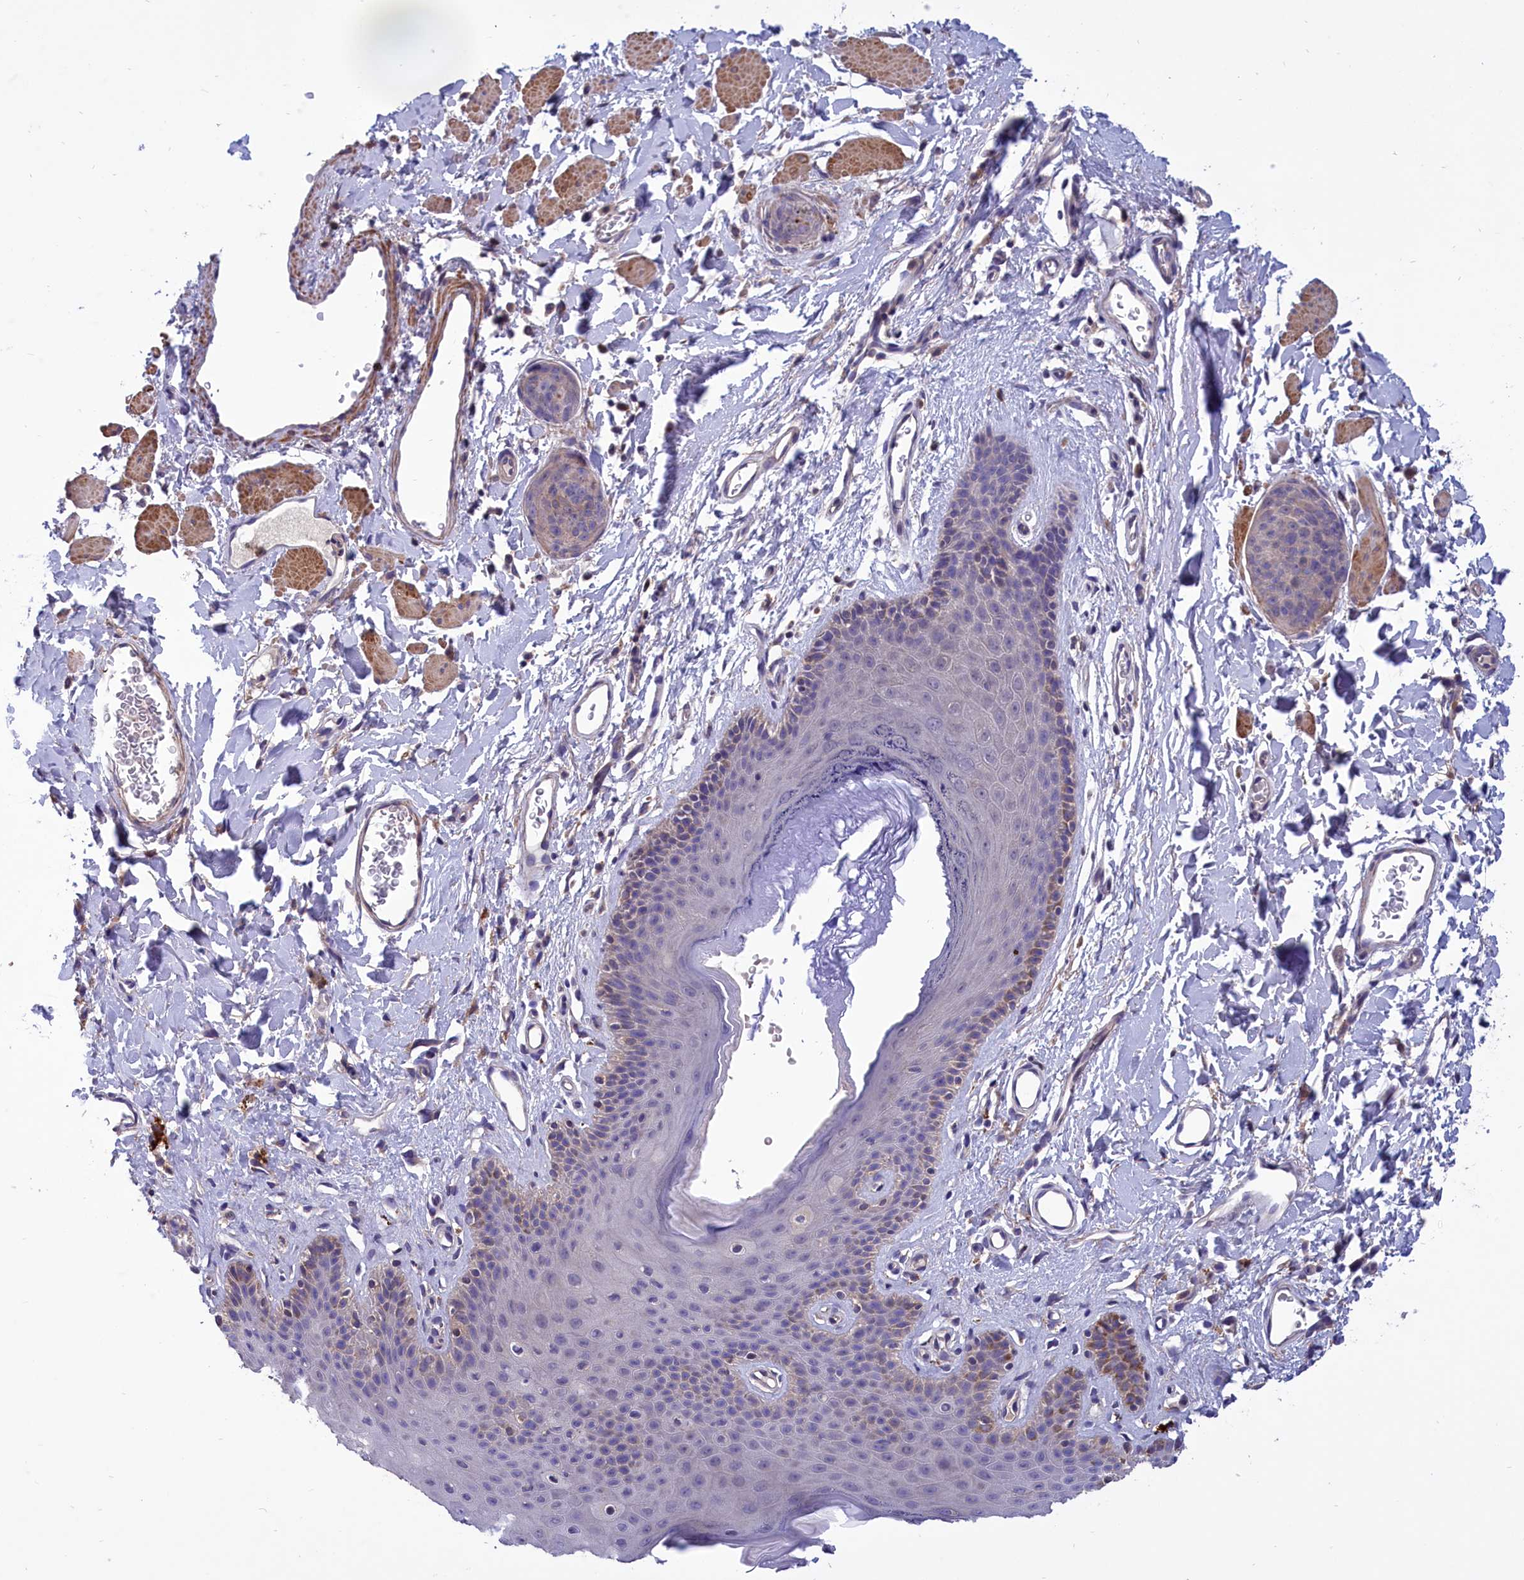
{"staining": {"intensity": "negative", "quantity": "none", "location": "none"}, "tissue": "skin cancer", "cell_type": "Tumor cells", "image_type": "cancer", "snomed": [{"axis": "morphology", "description": "Squamous cell carcinoma, NOS"}, {"axis": "topography", "description": "Skin"}, {"axis": "topography", "description": "Vulva"}], "caption": "This is a photomicrograph of IHC staining of skin squamous cell carcinoma, which shows no staining in tumor cells.", "gene": "AMDHD2", "patient": {"sex": "female", "age": 85}}